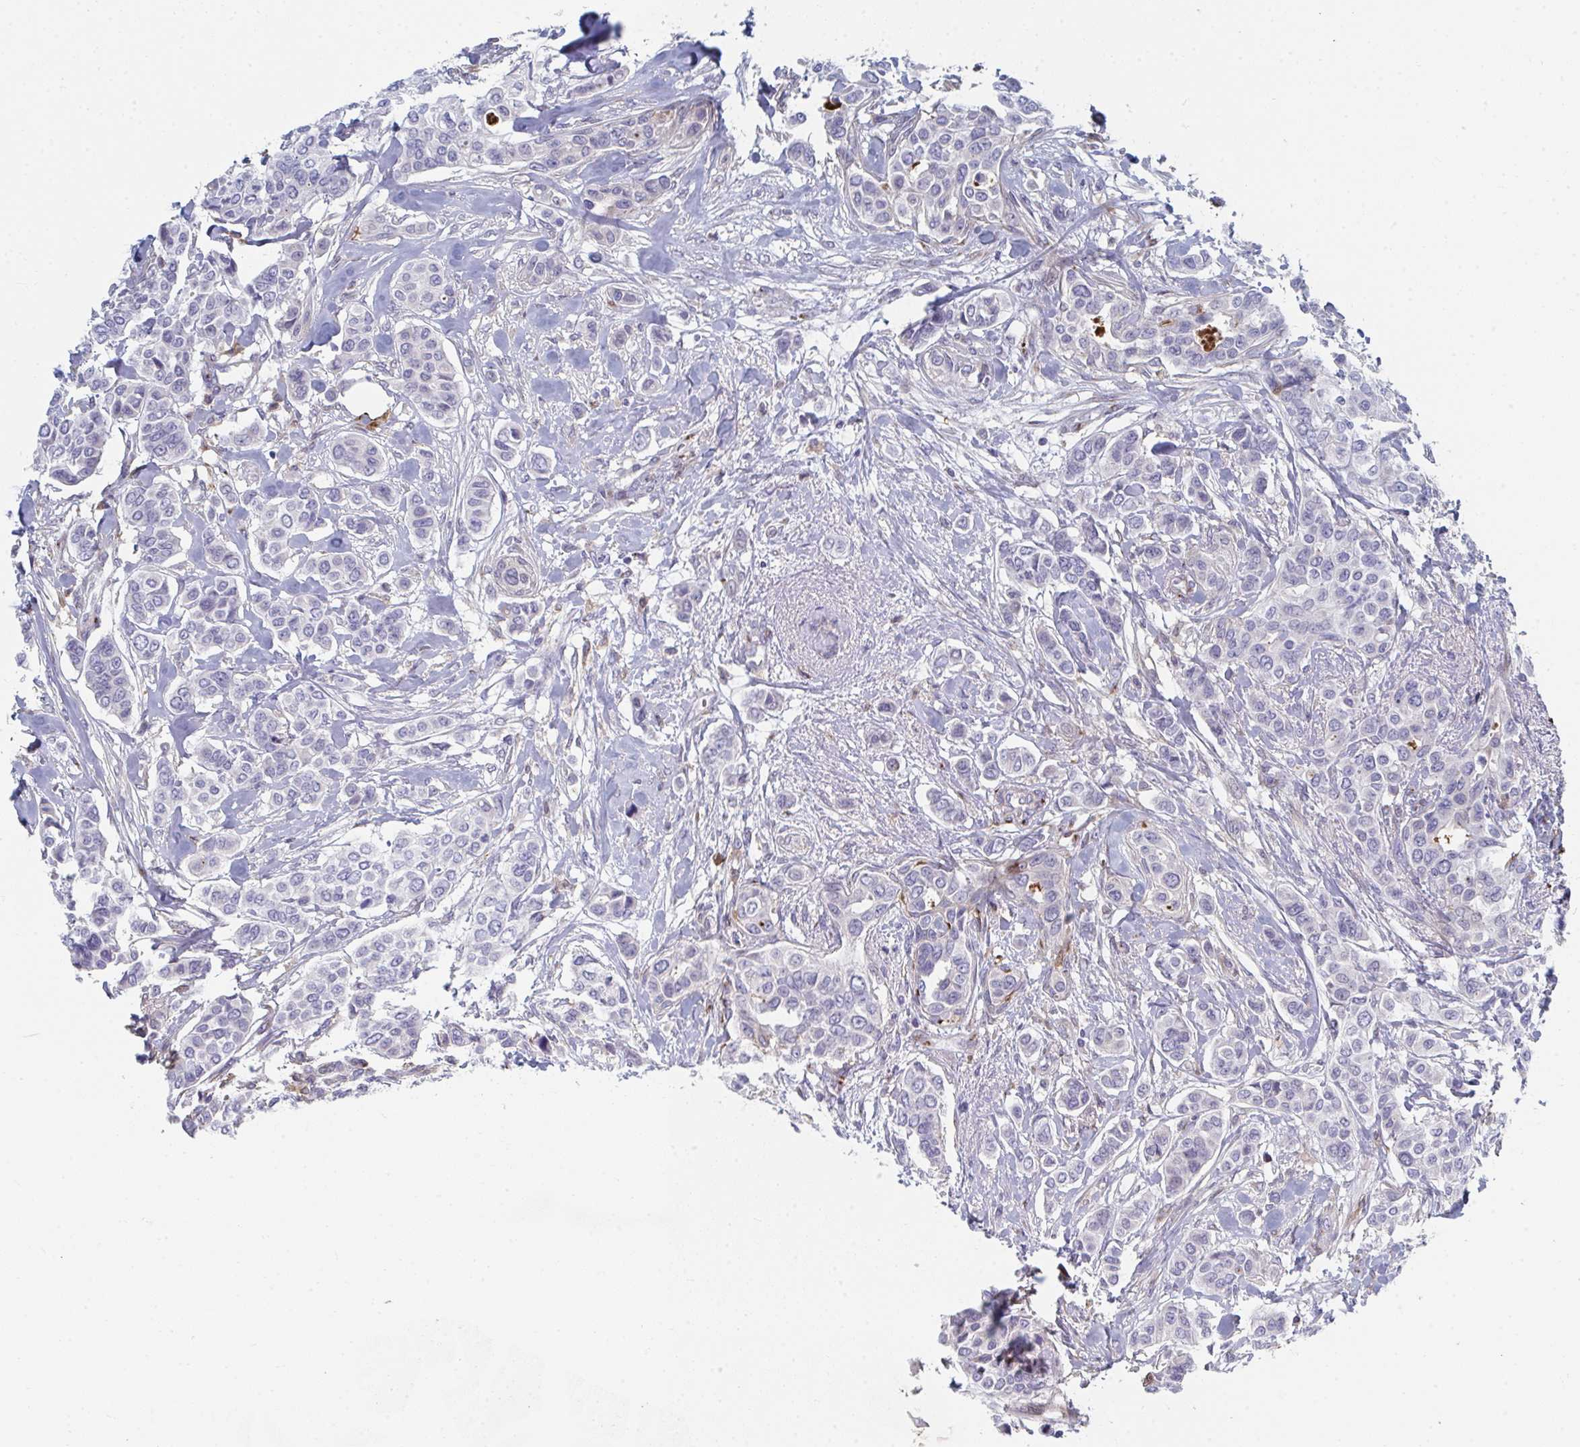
{"staining": {"intensity": "negative", "quantity": "none", "location": "none"}, "tissue": "breast cancer", "cell_type": "Tumor cells", "image_type": "cancer", "snomed": [{"axis": "morphology", "description": "Lobular carcinoma"}, {"axis": "topography", "description": "Breast"}], "caption": "The micrograph exhibits no staining of tumor cells in breast cancer (lobular carcinoma).", "gene": "PSMG1", "patient": {"sex": "female", "age": 51}}